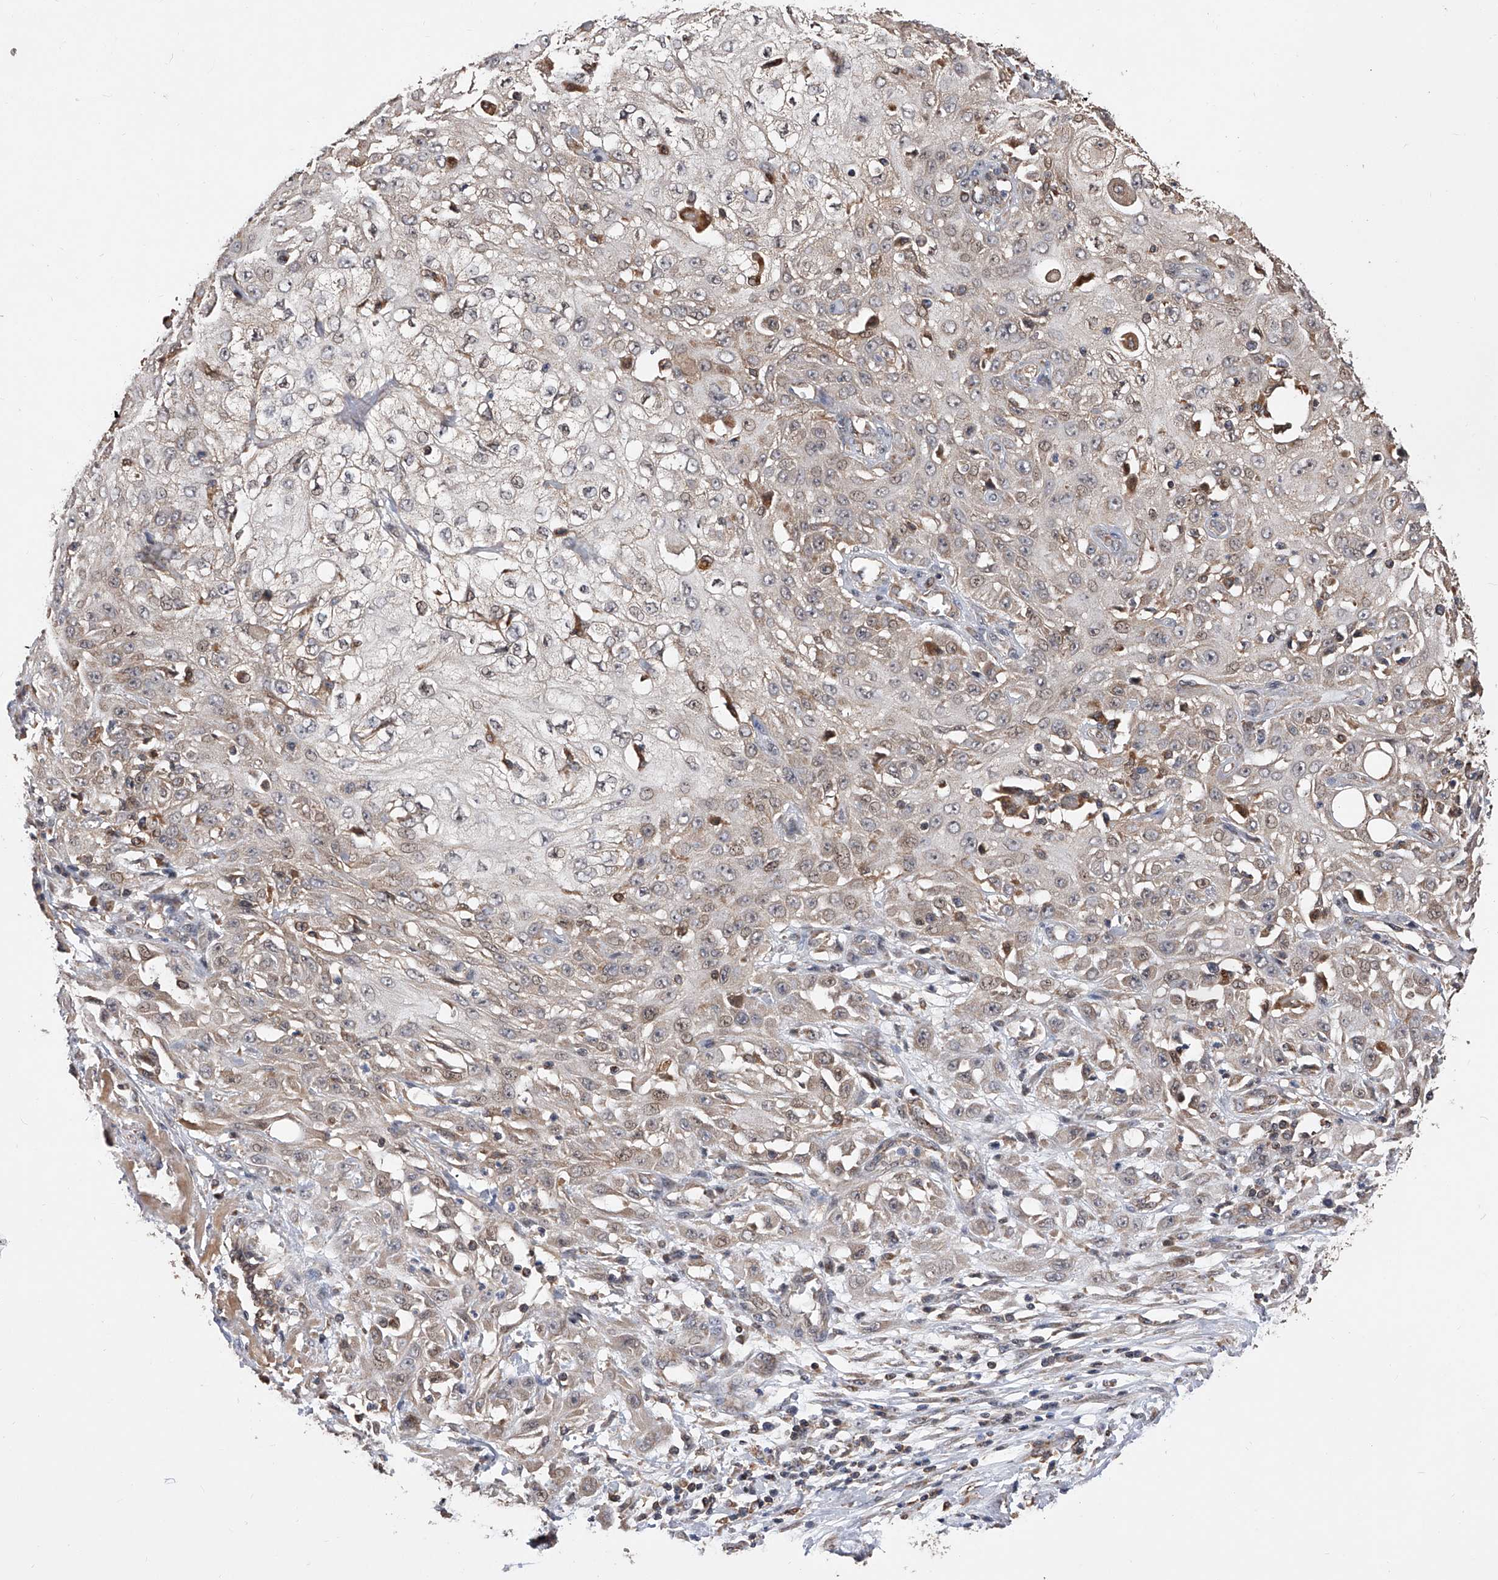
{"staining": {"intensity": "weak", "quantity": "25%-75%", "location": "cytoplasmic/membranous"}, "tissue": "skin cancer", "cell_type": "Tumor cells", "image_type": "cancer", "snomed": [{"axis": "morphology", "description": "Squamous cell carcinoma, NOS"}, {"axis": "morphology", "description": "Squamous cell carcinoma, metastatic, NOS"}, {"axis": "topography", "description": "Skin"}, {"axis": "topography", "description": "Lymph node"}], "caption": "A low amount of weak cytoplasmic/membranous expression is seen in about 25%-75% of tumor cells in skin cancer (metastatic squamous cell carcinoma) tissue. The staining is performed using DAB (3,3'-diaminobenzidine) brown chromogen to label protein expression. The nuclei are counter-stained blue using hematoxylin.", "gene": "GMDS", "patient": {"sex": "male", "age": 75}}